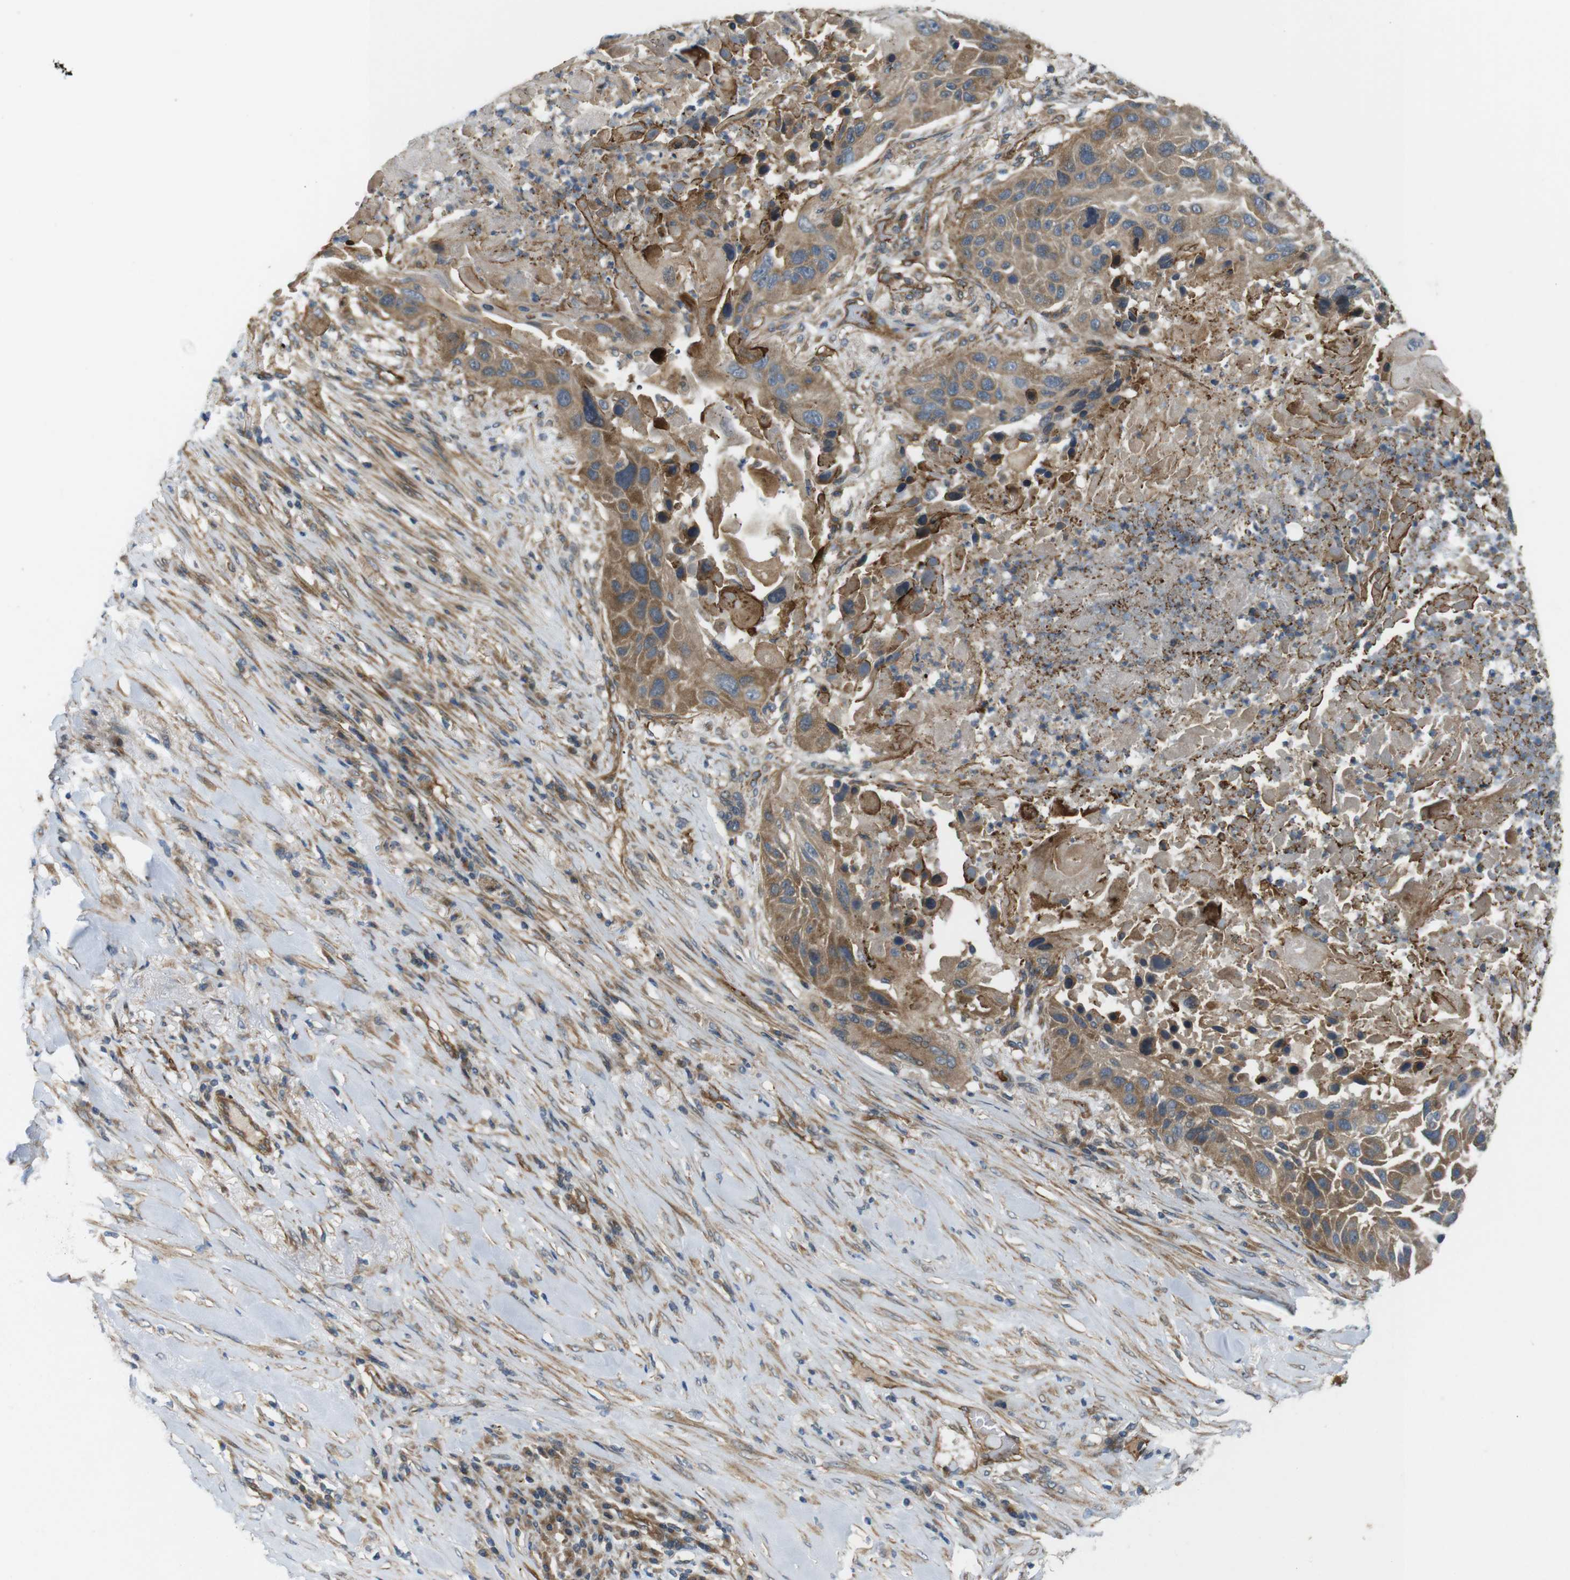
{"staining": {"intensity": "moderate", "quantity": ">75%", "location": "cytoplasmic/membranous"}, "tissue": "lung cancer", "cell_type": "Tumor cells", "image_type": "cancer", "snomed": [{"axis": "morphology", "description": "Squamous cell carcinoma, NOS"}, {"axis": "topography", "description": "Lung"}], "caption": "This image displays lung cancer (squamous cell carcinoma) stained with immunohistochemistry to label a protein in brown. The cytoplasmic/membranous of tumor cells show moderate positivity for the protein. Nuclei are counter-stained blue.", "gene": "TSC1", "patient": {"sex": "male", "age": 57}}